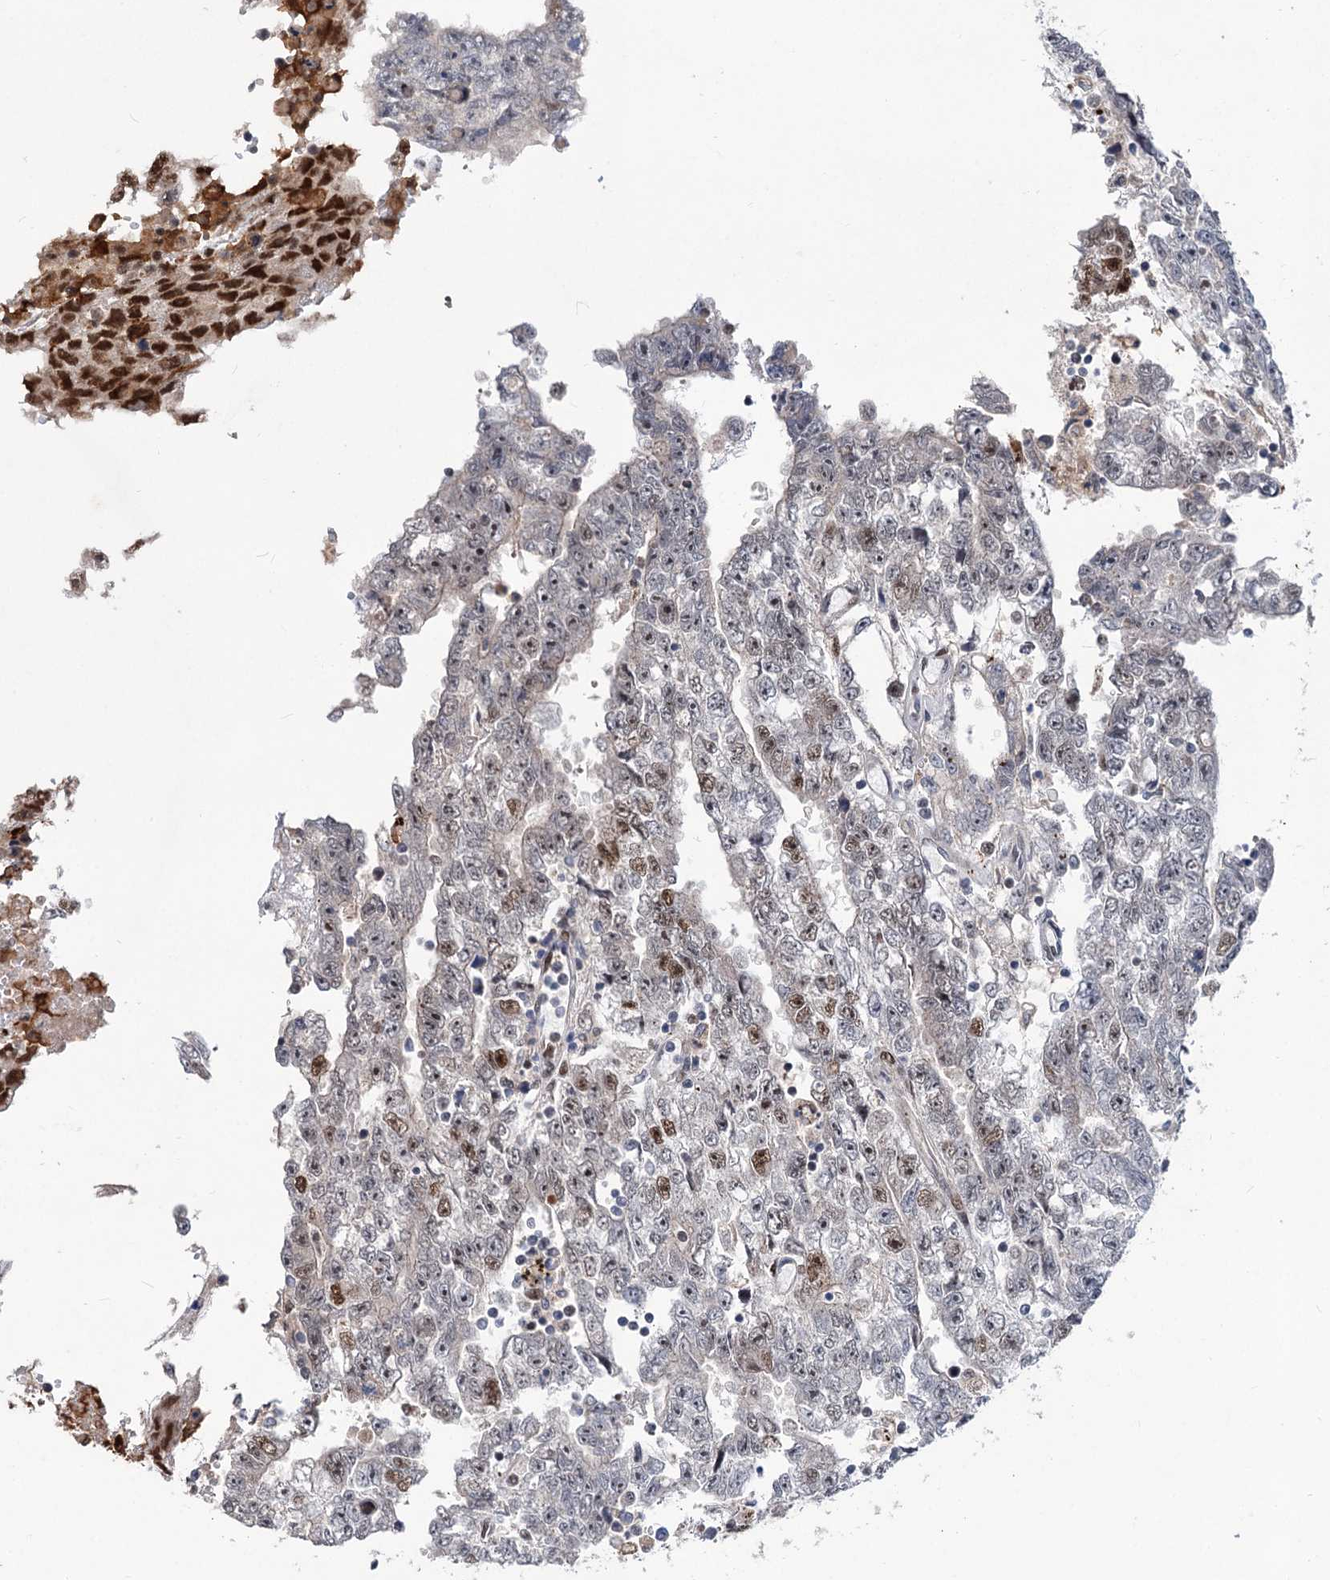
{"staining": {"intensity": "moderate", "quantity": "<25%", "location": "nuclear"}, "tissue": "testis cancer", "cell_type": "Tumor cells", "image_type": "cancer", "snomed": [{"axis": "morphology", "description": "Carcinoma, Embryonal, NOS"}, {"axis": "topography", "description": "Testis"}], "caption": "Approximately <25% of tumor cells in human embryonal carcinoma (testis) show moderate nuclear protein staining as visualized by brown immunohistochemical staining.", "gene": "PHF8", "patient": {"sex": "male", "age": 25}}